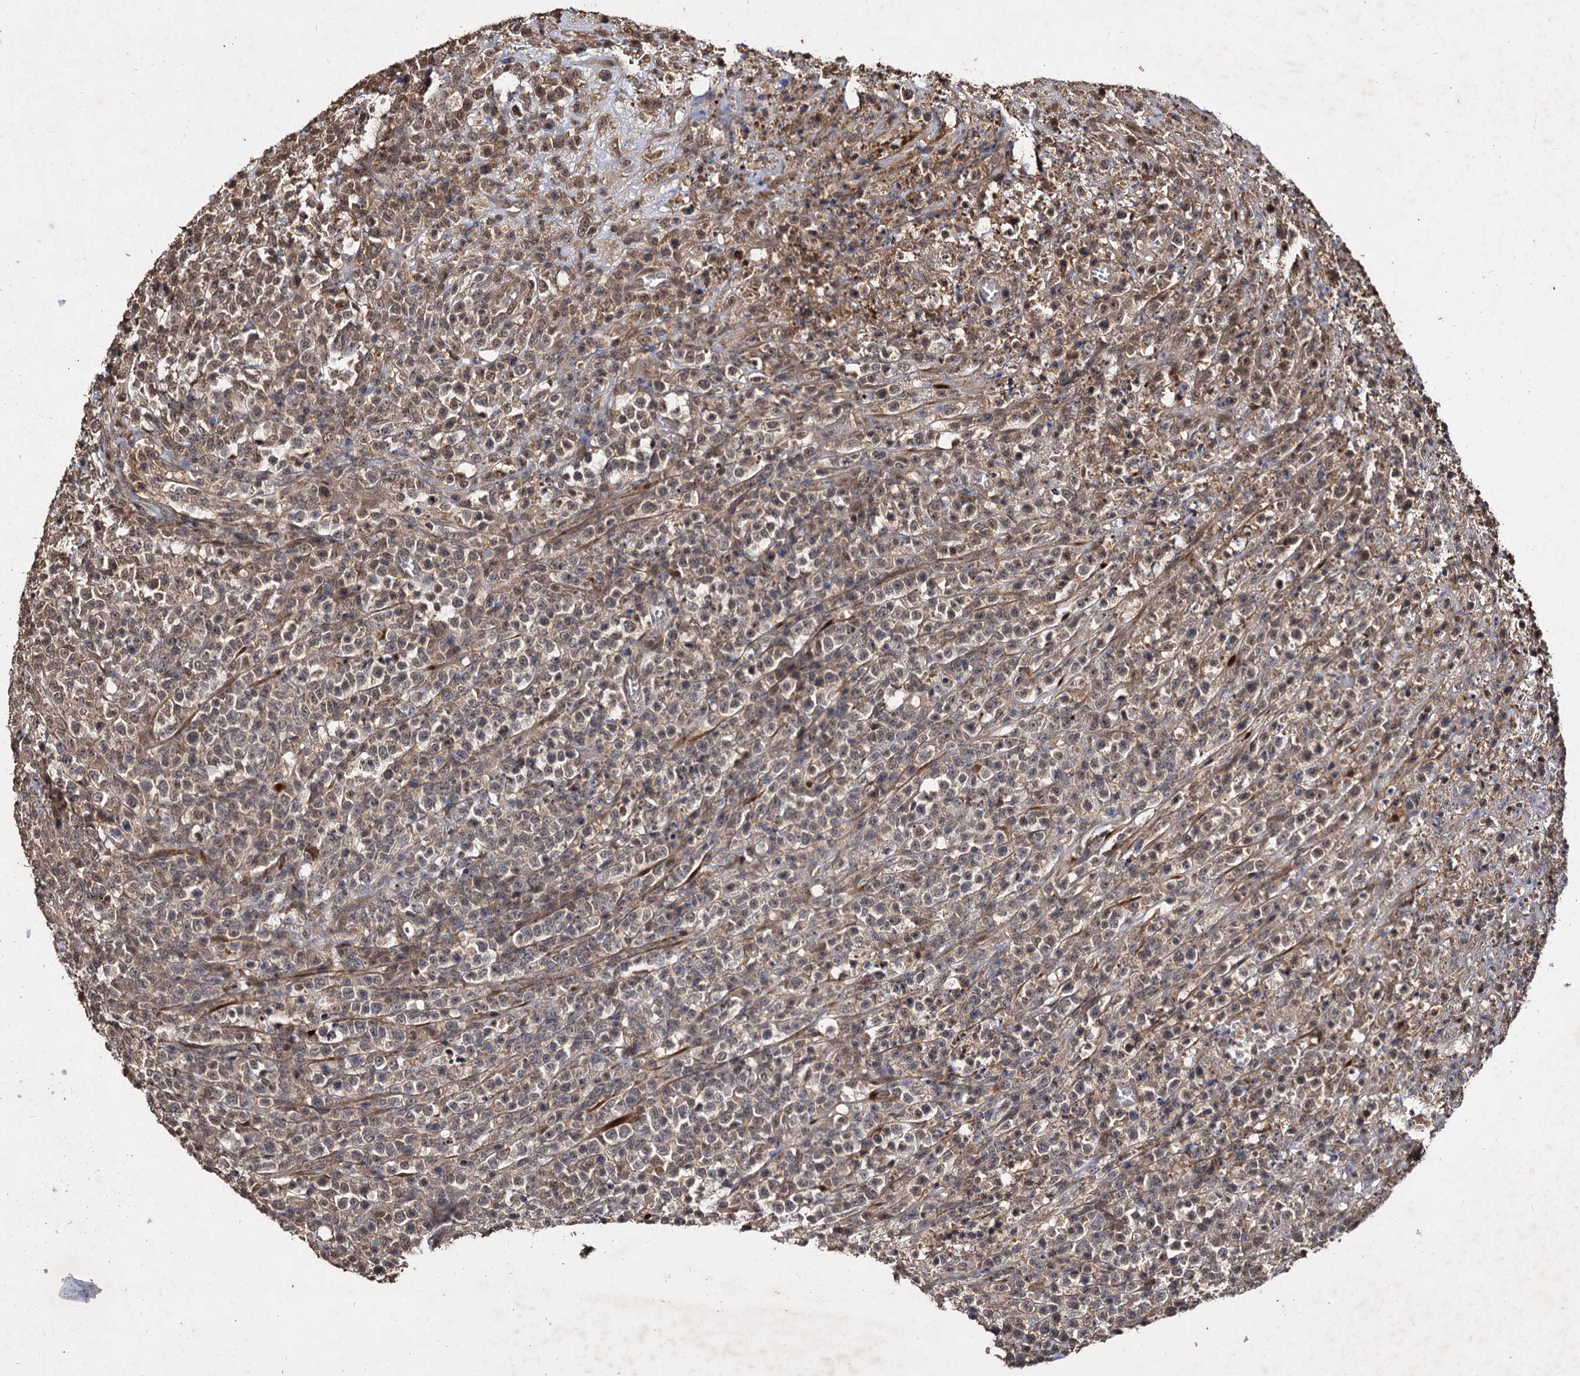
{"staining": {"intensity": "weak", "quantity": "<25%", "location": "nuclear"}, "tissue": "lymphoma", "cell_type": "Tumor cells", "image_type": "cancer", "snomed": [{"axis": "morphology", "description": "Malignant lymphoma, non-Hodgkin's type, High grade"}, {"axis": "topography", "description": "Colon"}], "caption": "The micrograph displays no staining of tumor cells in lymphoma. (DAB immunohistochemistry (IHC) visualized using brightfield microscopy, high magnification).", "gene": "SLC46A3", "patient": {"sex": "female", "age": 53}}